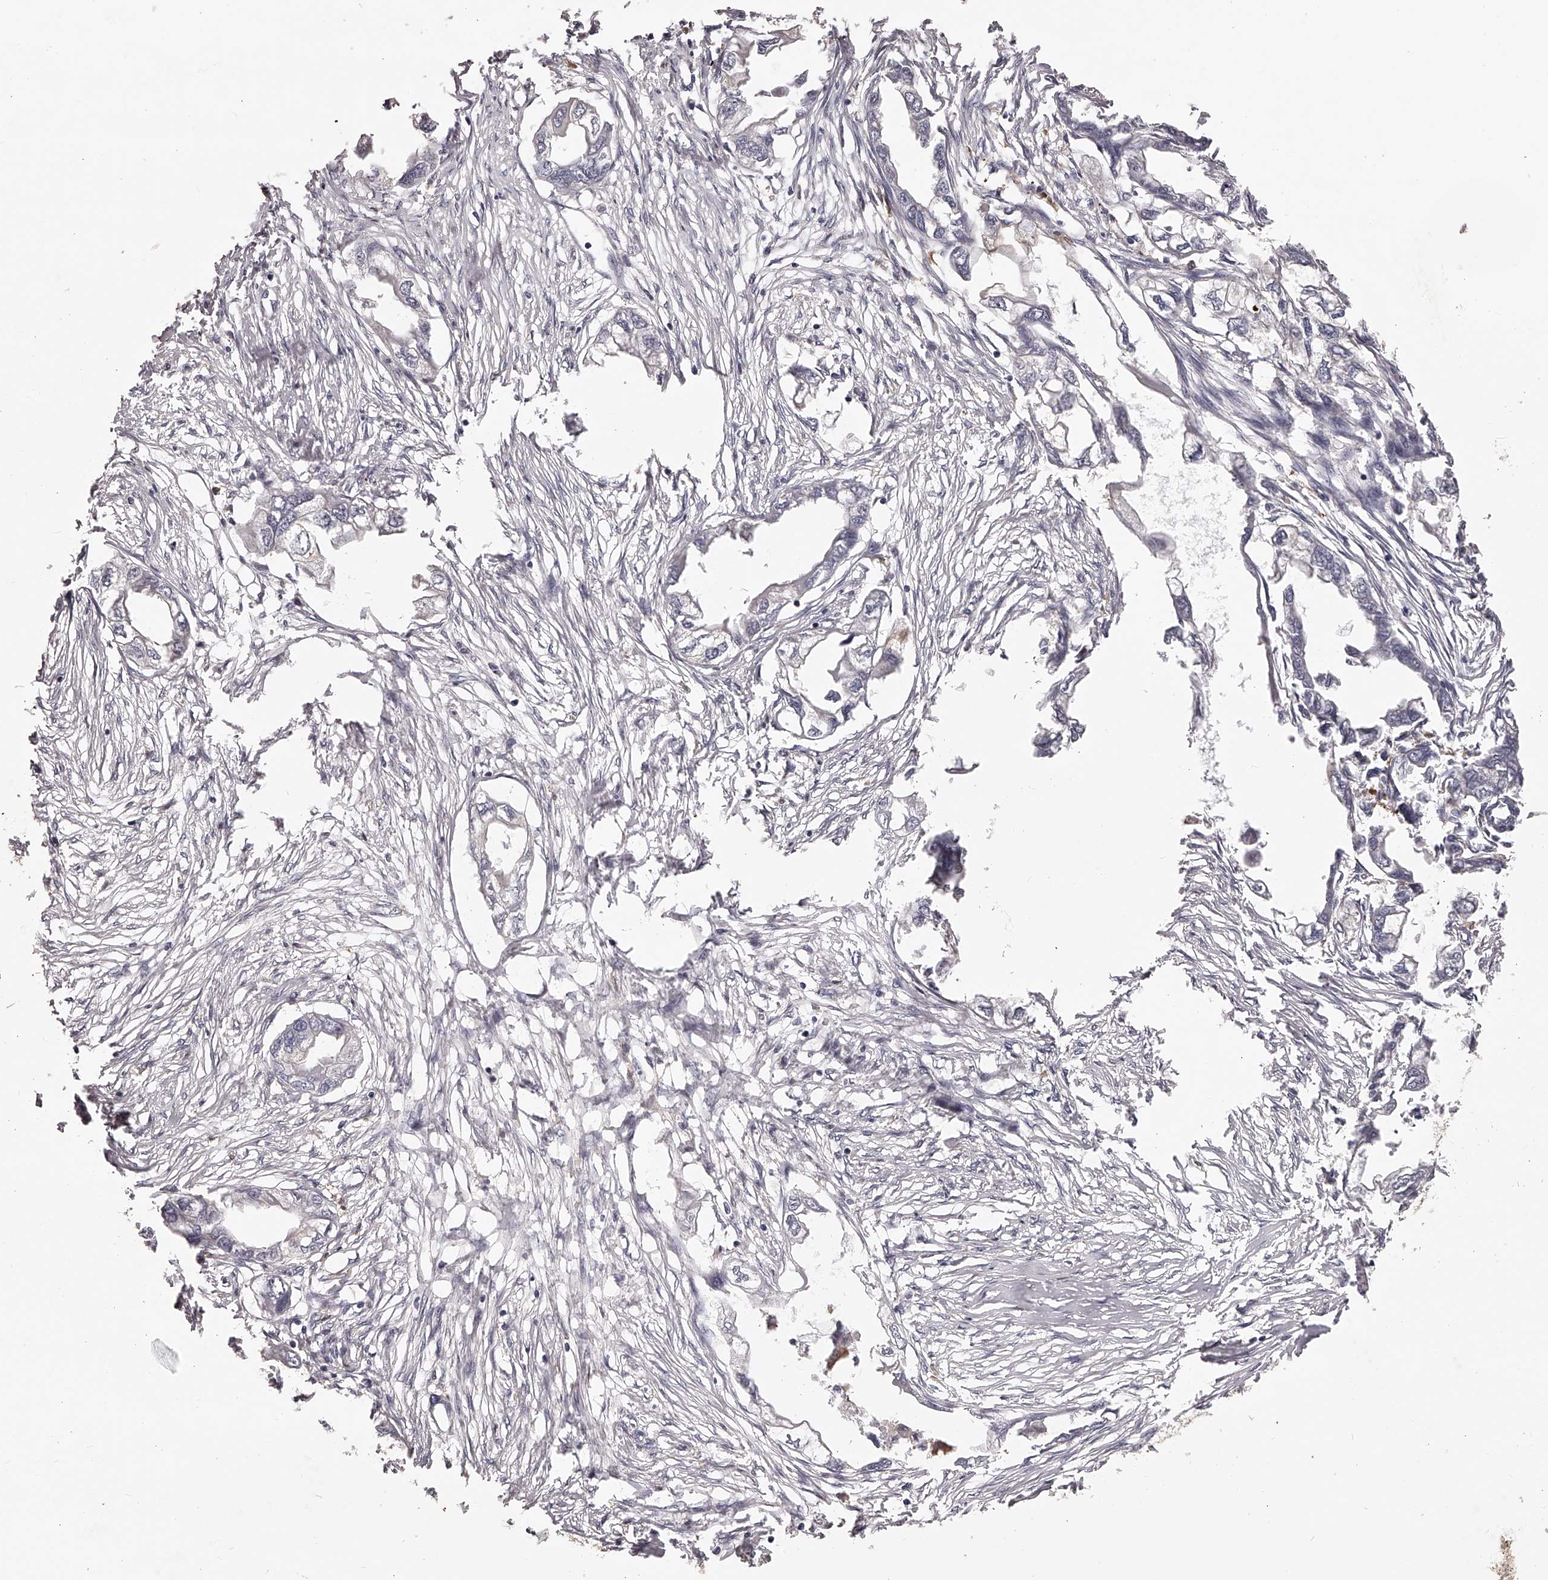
{"staining": {"intensity": "negative", "quantity": "none", "location": "none"}, "tissue": "endometrial cancer", "cell_type": "Tumor cells", "image_type": "cancer", "snomed": [{"axis": "morphology", "description": "Adenocarcinoma, NOS"}, {"axis": "morphology", "description": "Adenocarcinoma, metastatic, NOS"}, {"axis": "topography", "description": "Adipose tissue"}, {"axis": "topography", "description": "Endometrium"}], "caption": "Tumor cells are negative for brown protein staining in adenocarcinoma (endometrial). (DAB (3,3'-diaminobenzidine) IHC with hematoxylin counter stain).", "gene": "TNN", "patient": {"sex": "female", "age": 67}}